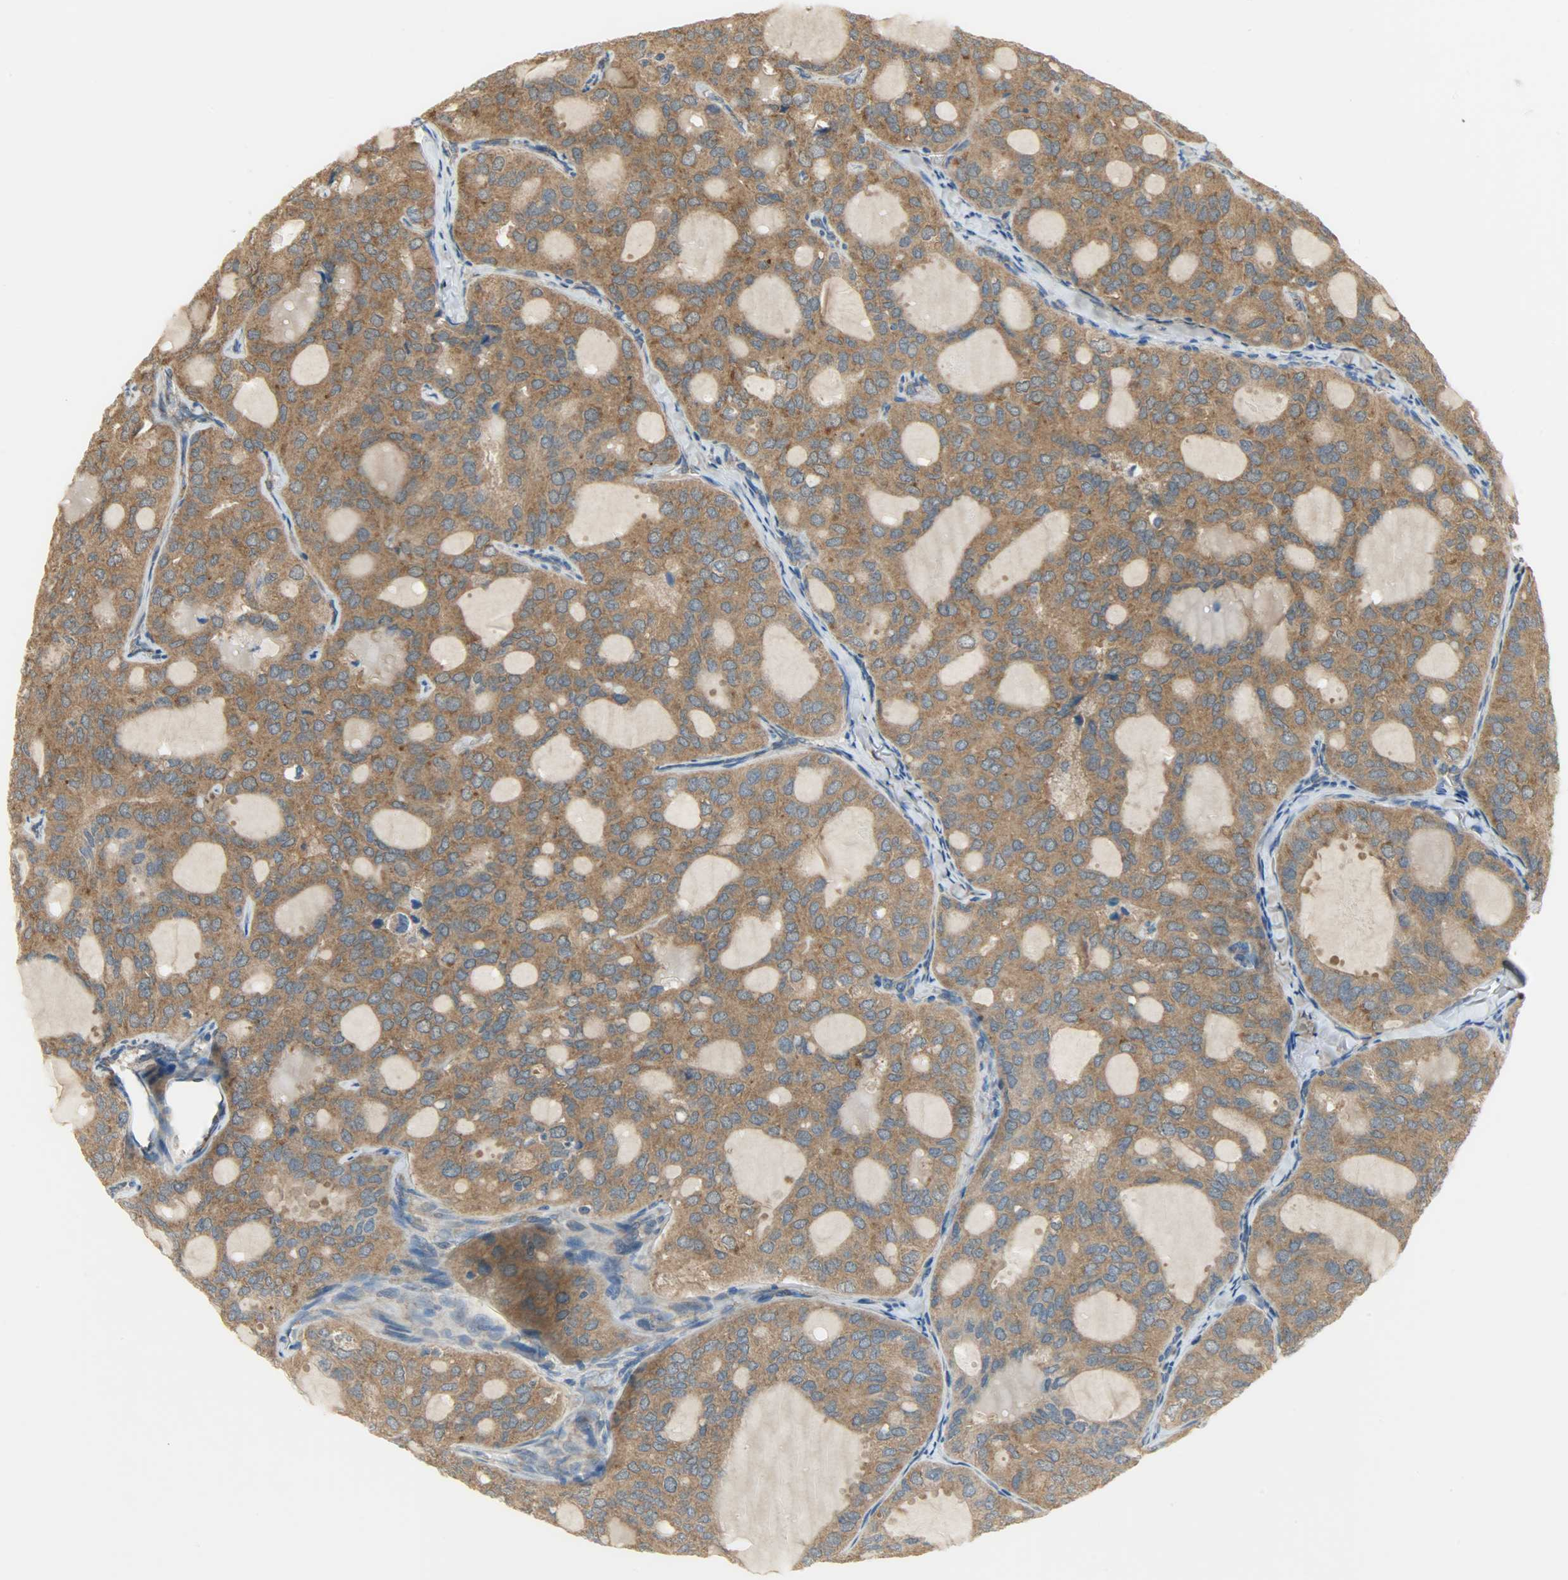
{"staining": {"intensity": "strong", "quantity": ">75%", "location": "cytoplasmic/membranous"}, "tissue": "thyroid cancer", "cell_type": "Tumor cells", "image_type": "cancer", "snomed": [{"axis": "morphology", "description": "Follicular adenoma carcinoma, NOS"}, {"axis": "topography", "description": "Thyroid gland"}], "caption": "This micrograph demonstrates immunohistochemistry (IHC) staining of follicular adenoma carcinoma (thyroid), with high strong cytoplasmic/membranous staining in about >75% of tumor cells.", "gene": "C1orf198", "patient": {"sex": "male", "age": 75}}